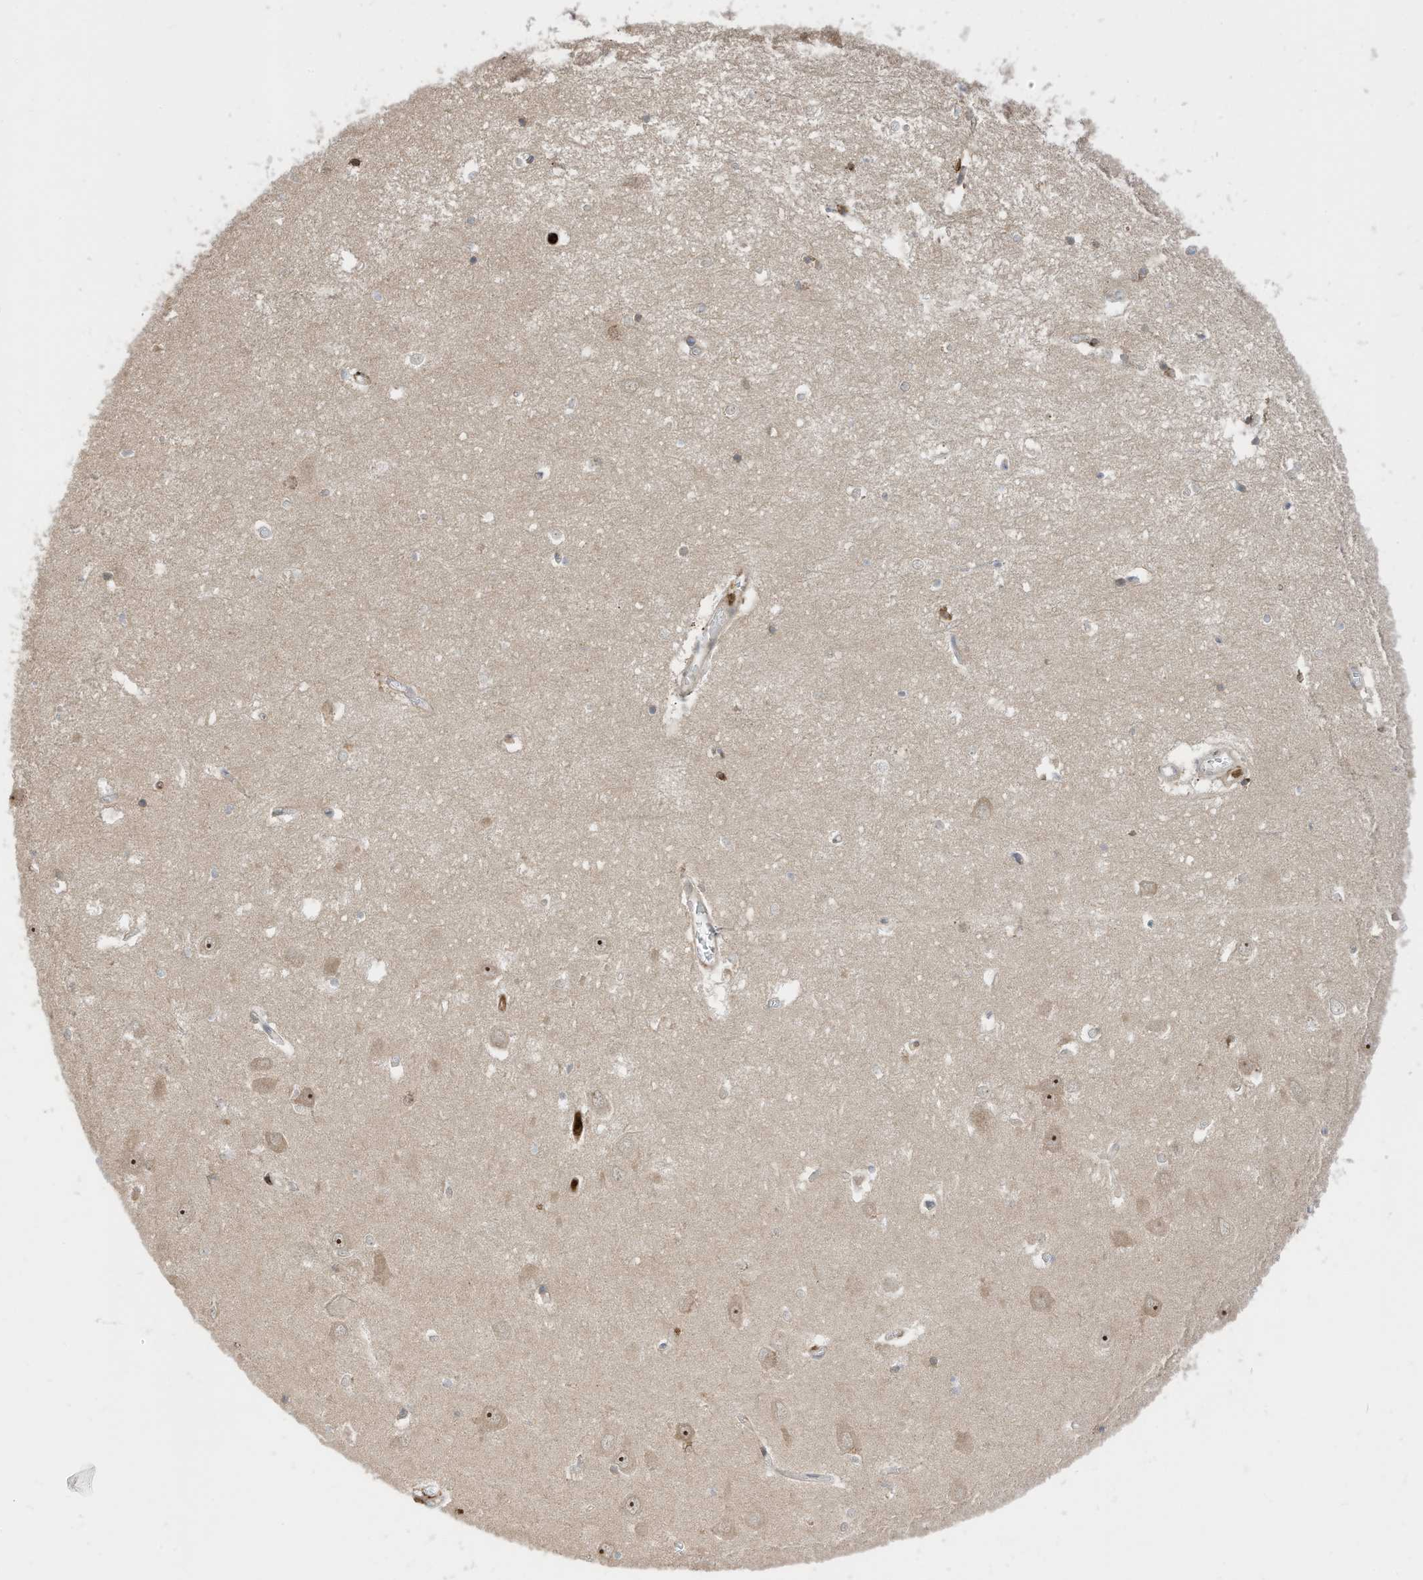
{"staining": {"intensity": "negative", "quantity": "none", "location": "none"}, "tissue": "hippocampus", "cell_type": "Glial cells", "image_type": "normal", "snomed": [{"axis": "morphology", "description": "Normal tissue, NOS"}, {"axis": "topography", "description": "Hippocampus"}], "caption": "This is a micrograph of IHC staining of normal hippocampus, which shows no expression in glial cells.", "gene": "CNKSR1", "patient": {"sex": "male", "age": 70}}